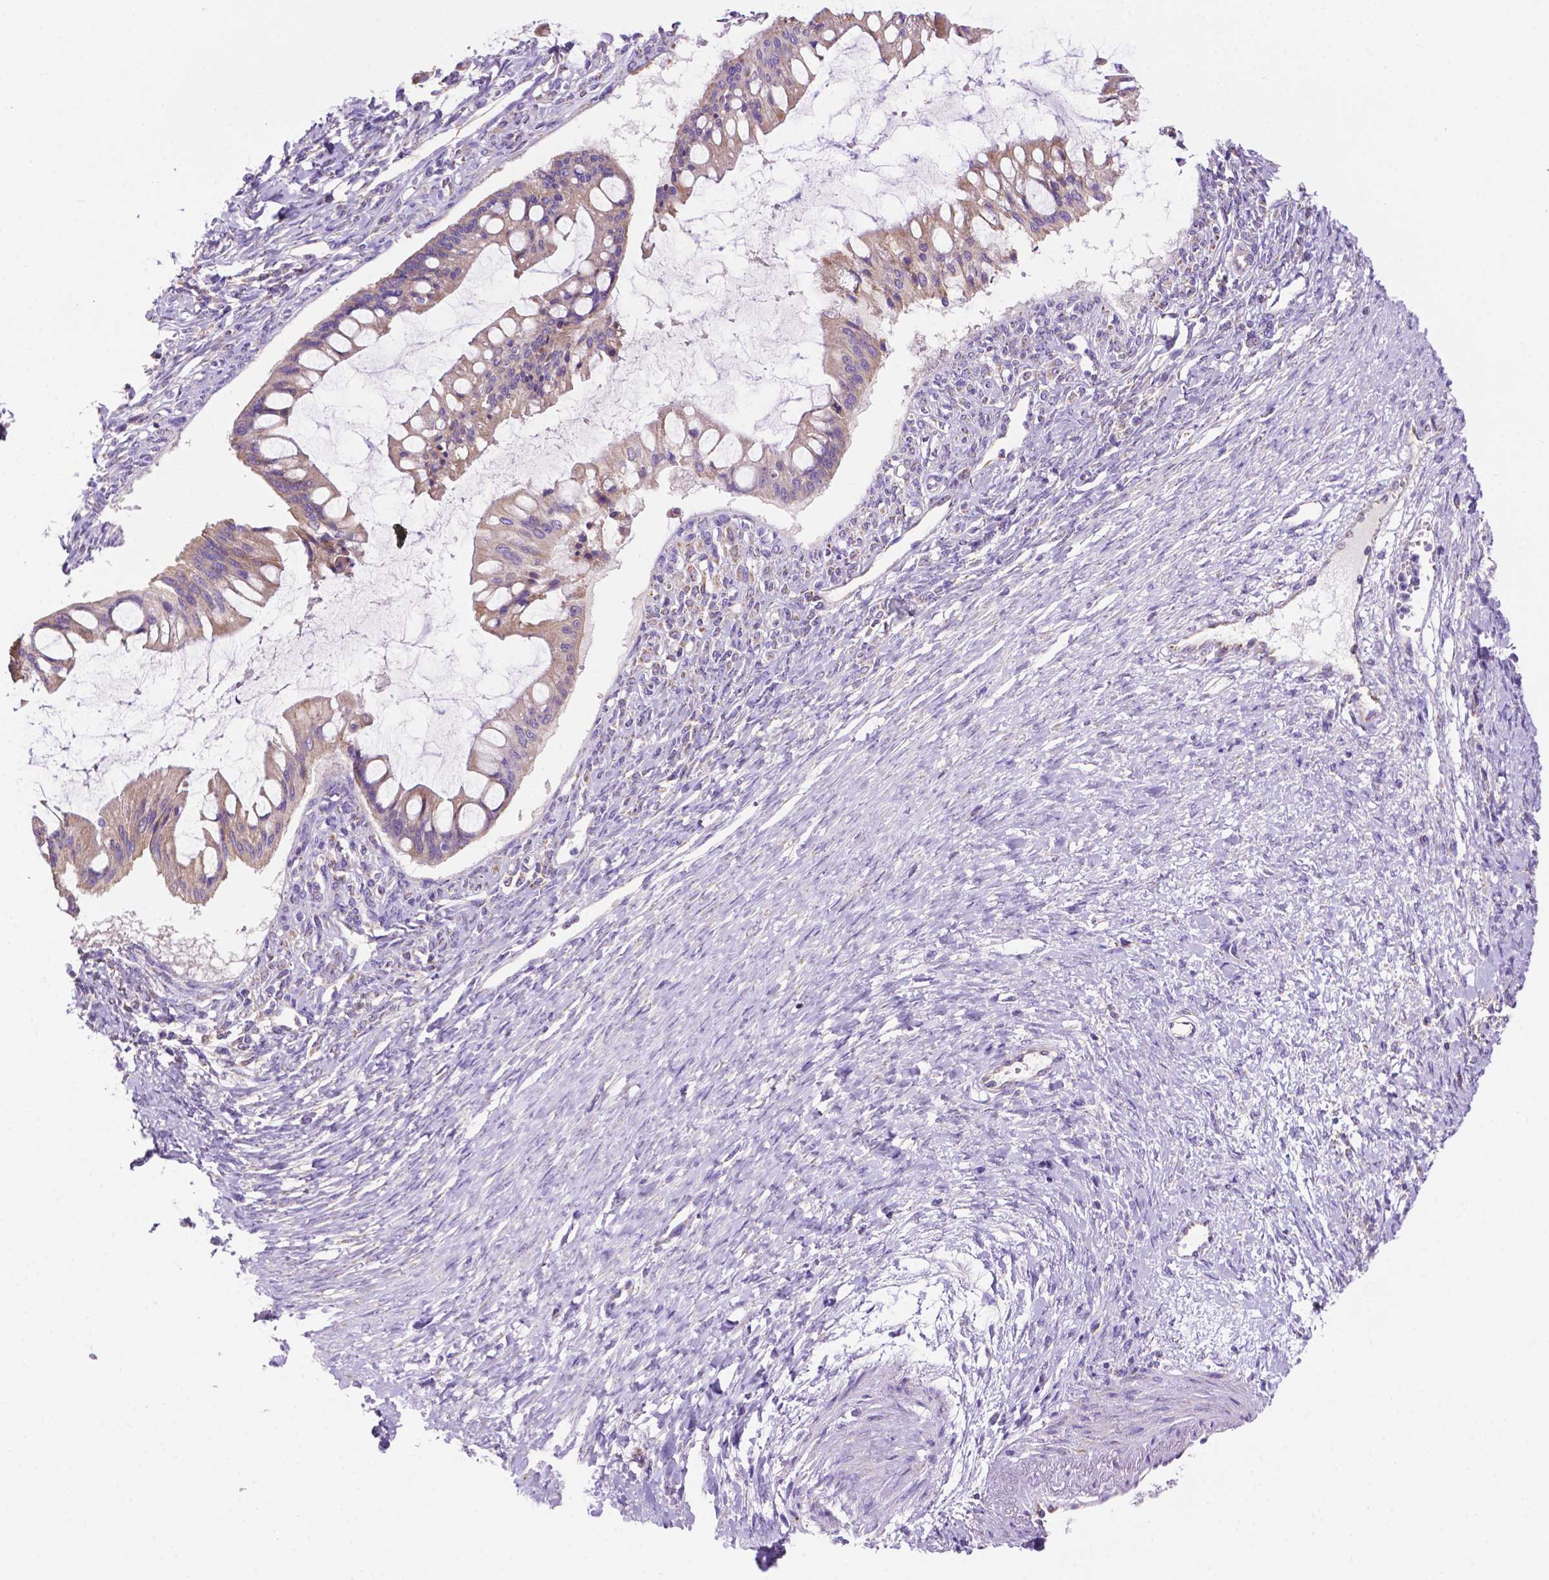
{"staining": {"intensity": "weak", "quantity": ">75%", "location": "cytoplasmic/membranous"}, "tissue": "ovarian cancer", "cell_type": "Tumor cells", "image_type": "cancer", "snomed": [{"axis": "morphology", "description": "Cystadenocarcinoma, mucinous, NOS"}, {"axis": "topography", "description": "Ovary"}], "caption": "Human ovarian cancer stained with a protein marker displays weak staining in tumor cells.", "gene": "PHYHIP", "patient": {"sex": "female", "age": 73}}